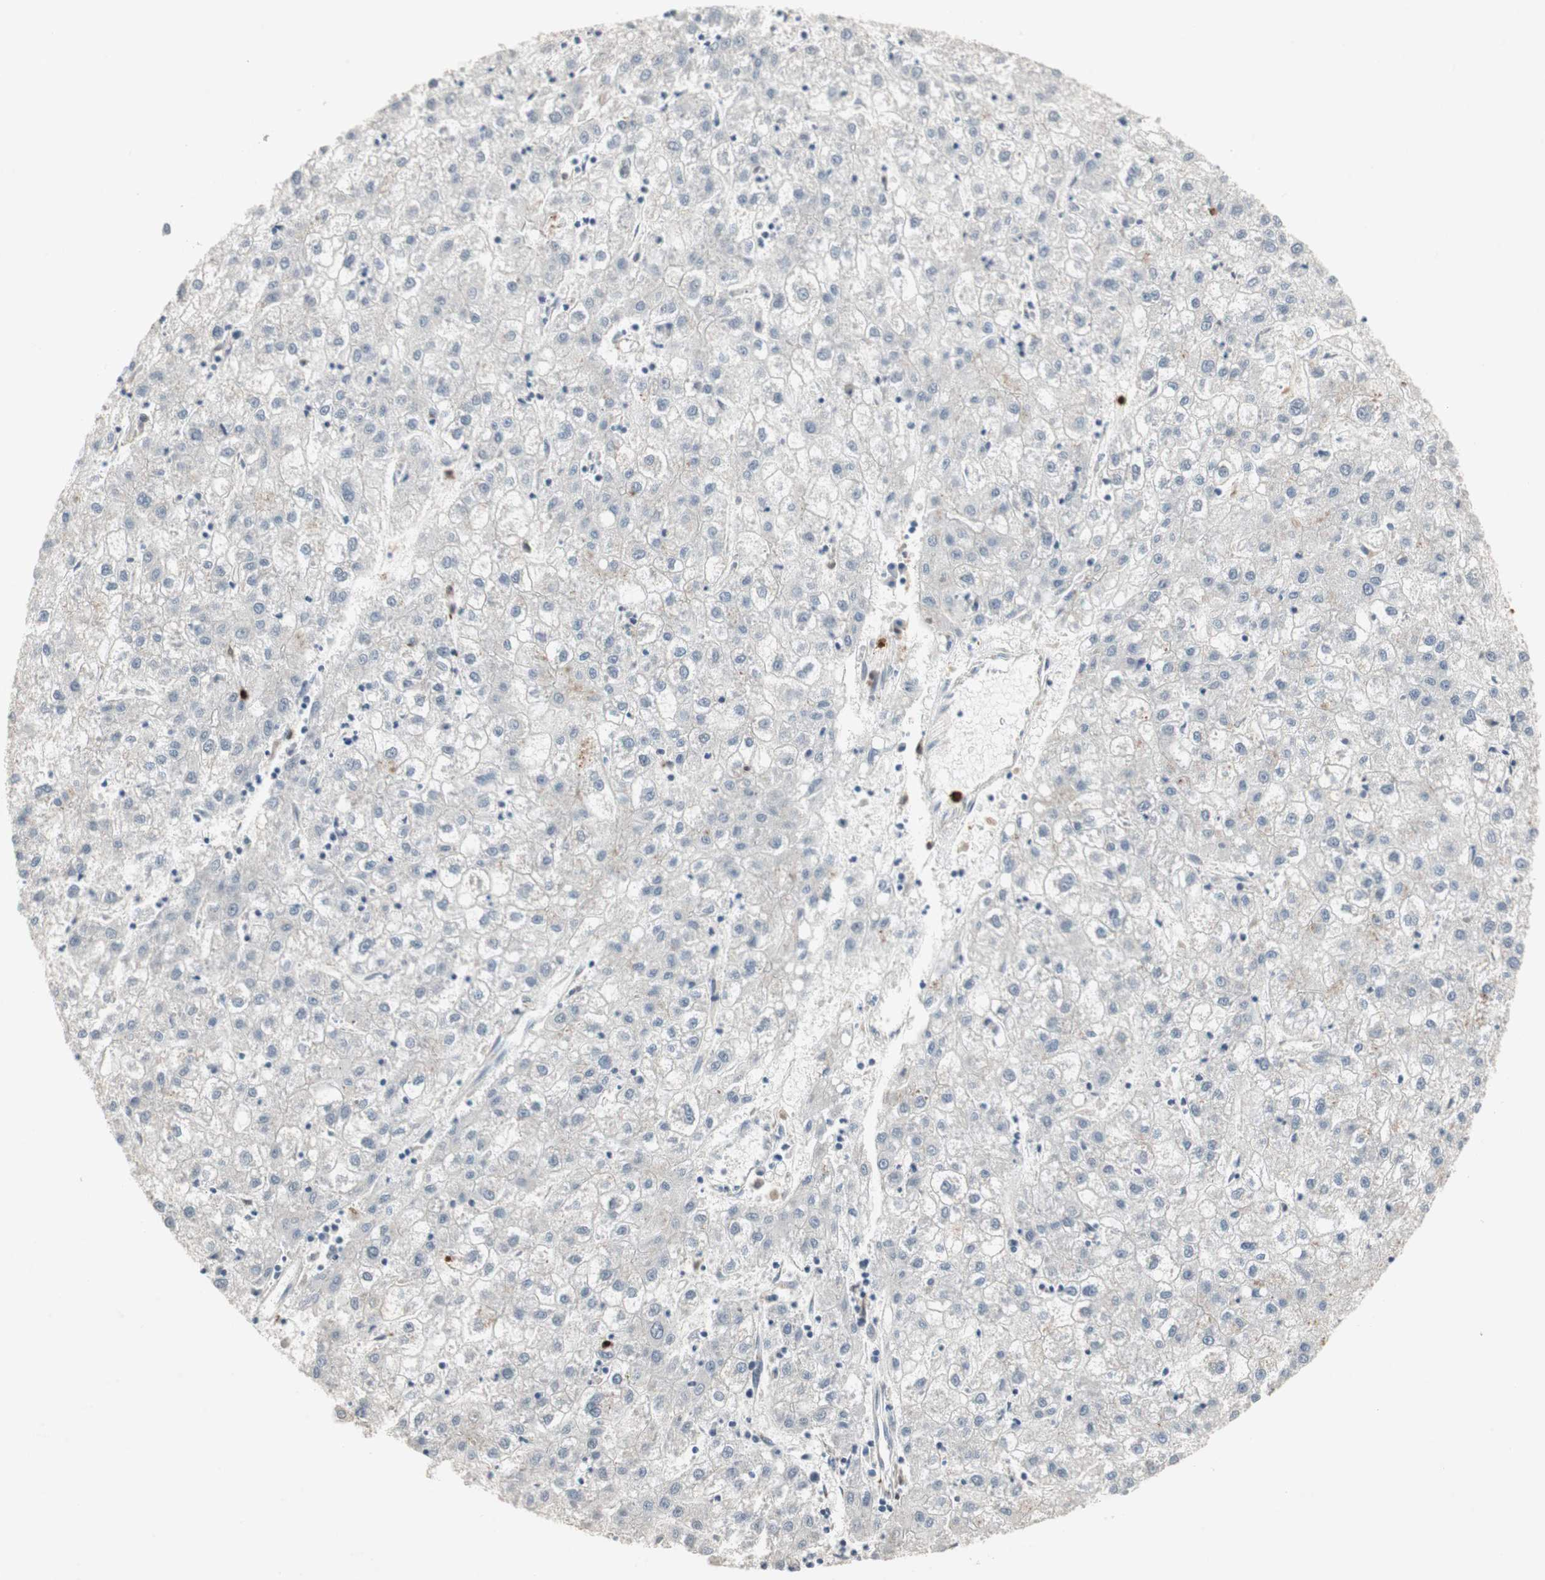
{"staining": {"intensity": "negative", "quantity": "none", "location": "none"}, "tissue": "liver cancer", "cell_type": "Tumor cells", "image_type": "cancer", "snomed": [{"axis": "morphology", "description": "Carcinoma, Hepatocellular, NOS"}, {"axis": "topography", "description": "Liver"}], "caption": "Protein analysis of liver cancer reveals no significant expression in tumor cells.", "gene": "SNX4", "patient": {"sex": "male", "age": 72}}